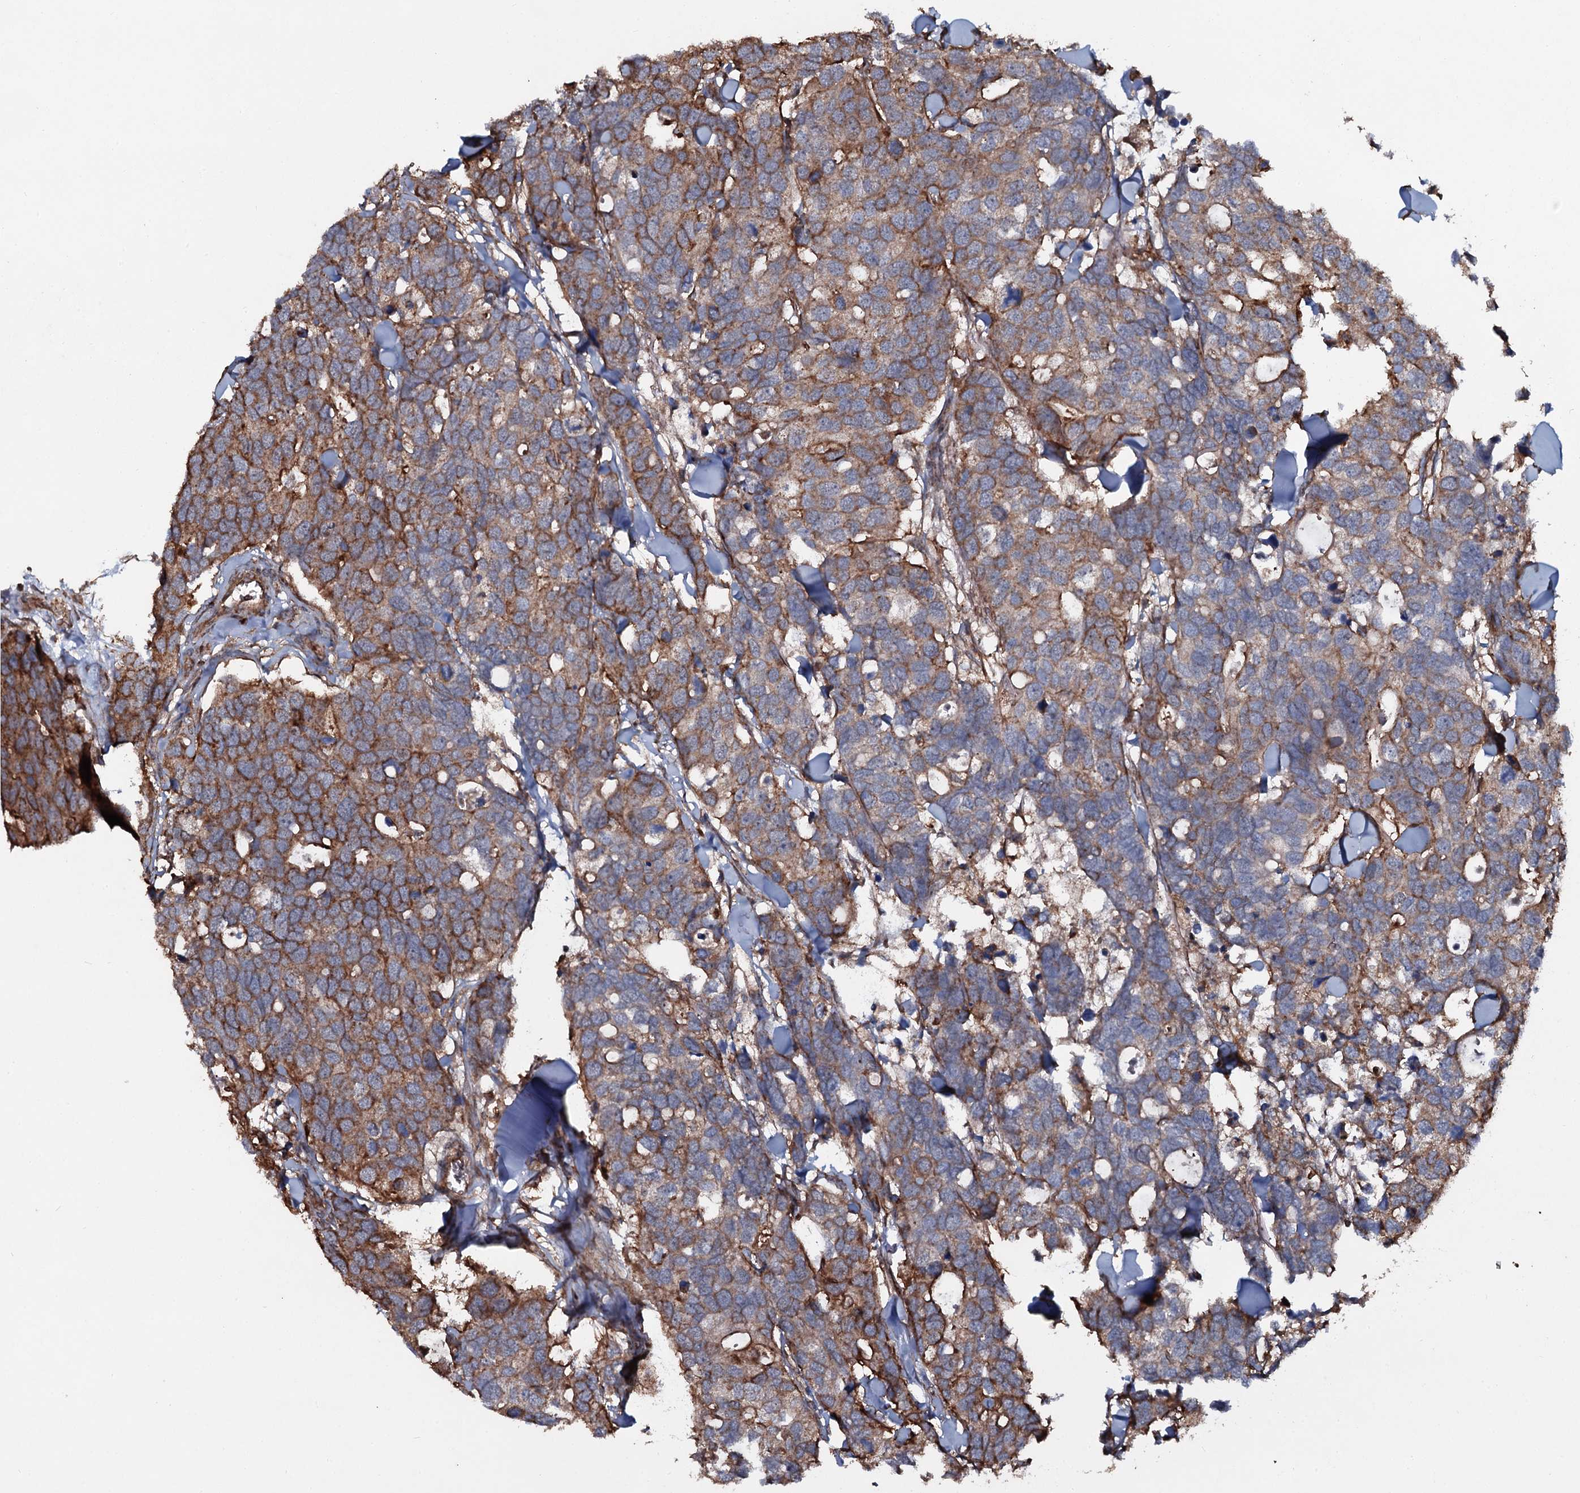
{"staining": {"intensity": "moderate", "quantity": "25%-75%", "location": "cytoplasmic/membranous"}, "tissue": "breast cancer", "cell_type": "Tumor cells", "image_type": "cancer", "snomed": [{"axis": "morphology", "description": "Duct carcinoma"}, {"axis": "topography", "description": "Breast"}], "caption": "Immunohistochemistry (IHC) of breast cancer reveals medium levels of moderate cytoplasmic/membranous positivity in approximately 25%-75% of tumor cells. Nuclei are stained in blue.", "gene": "VWA8", "patient": {"sex": "female", "age": 83}}